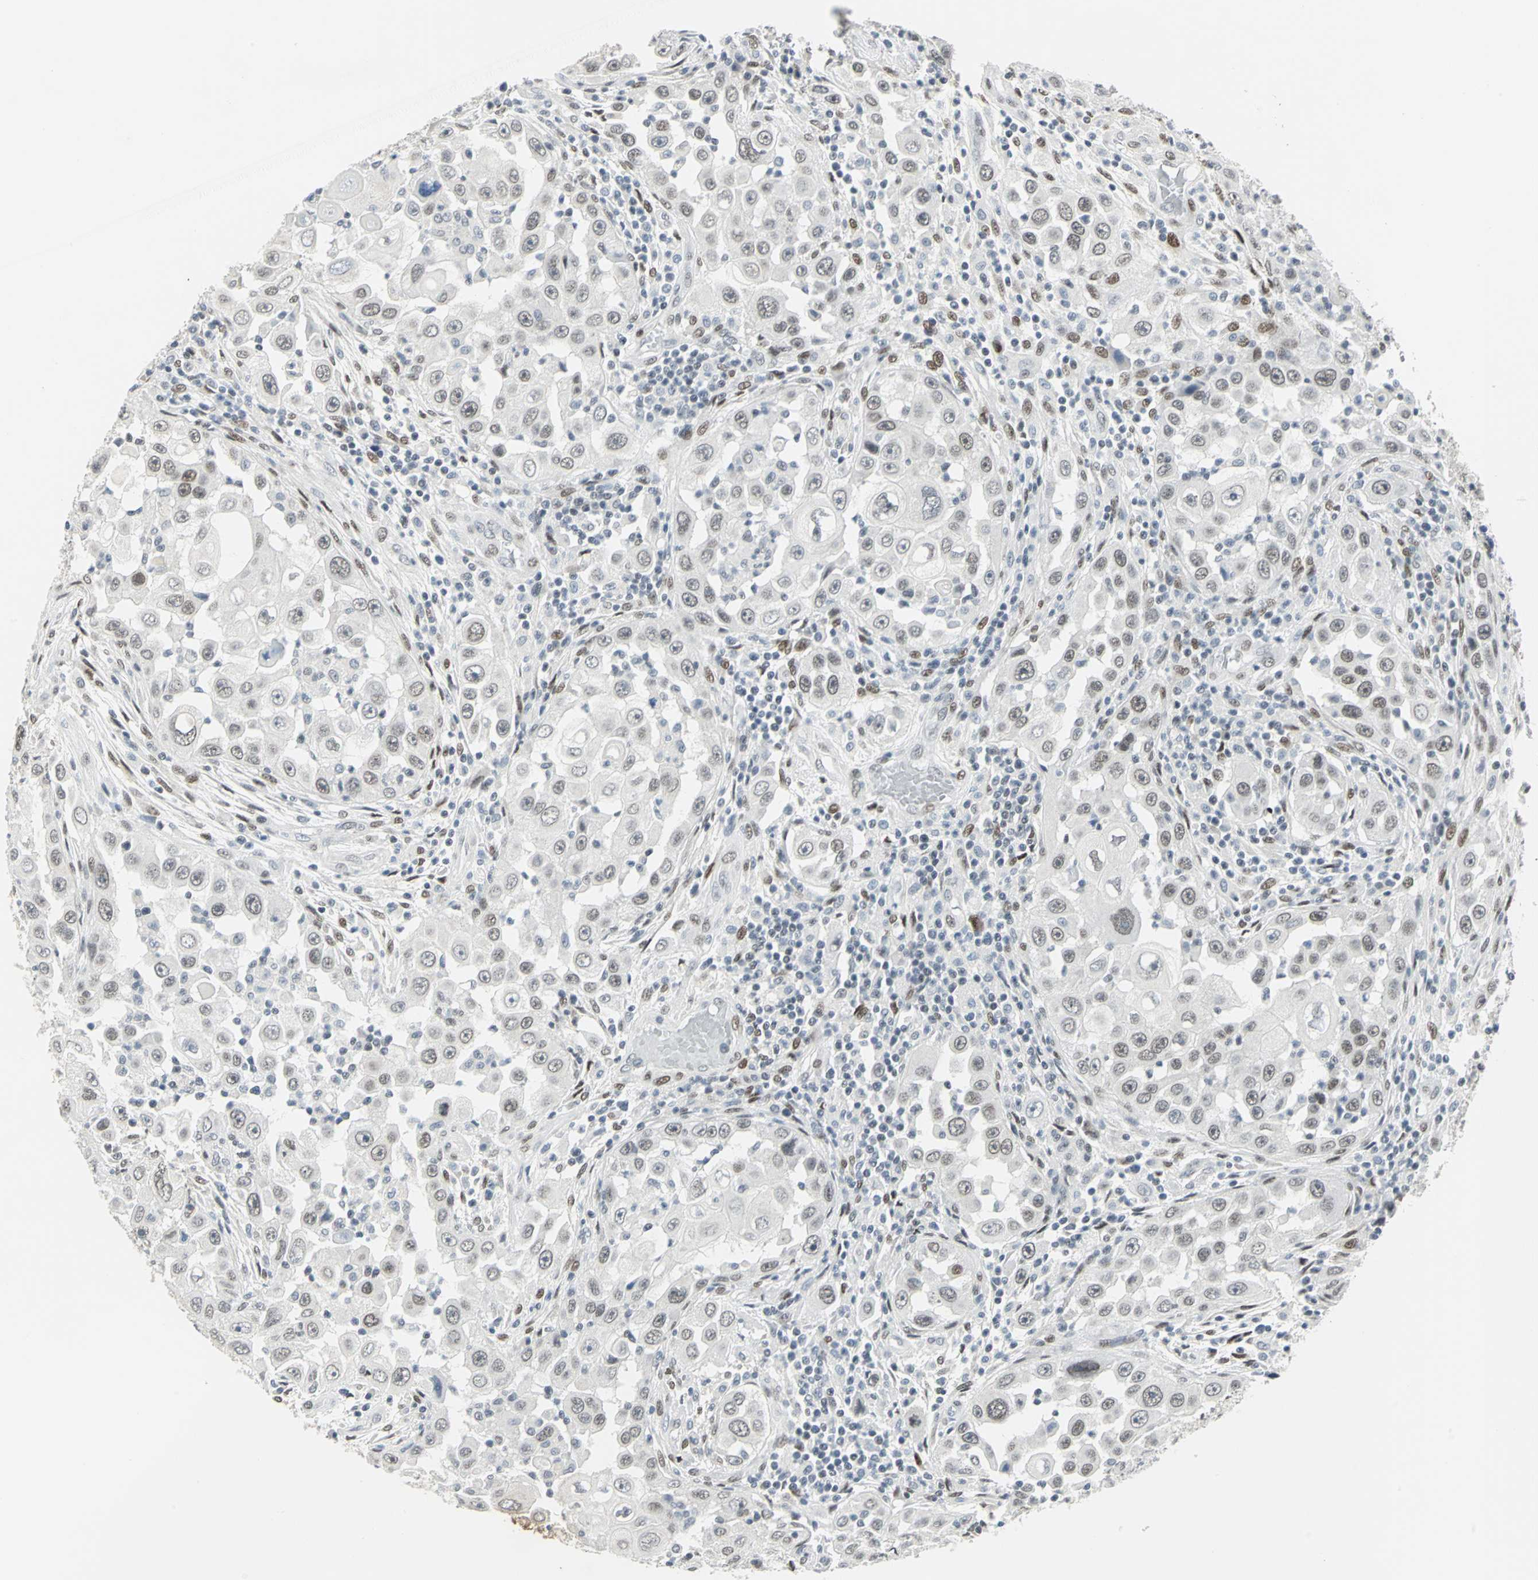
{"staining": {"intensity": "weak", "quantity": ">75%", "location": "nuclear"}, "tissue": "head and neck cancer", "cell_type": "Tumor cells", "image_type": "cancer", "snomed": [{"axis": "morphology", "description": "Carcinoma, NOS"}, {"axis": "topography", "description": "Head-Neck"}], "caption": "A micrograph of human head and neck cancer stained for a protein displays weak nuclear brown staining in tumor cells.", "gene": "MEIS2", "patient": {"sex": "male", "age": 87}}